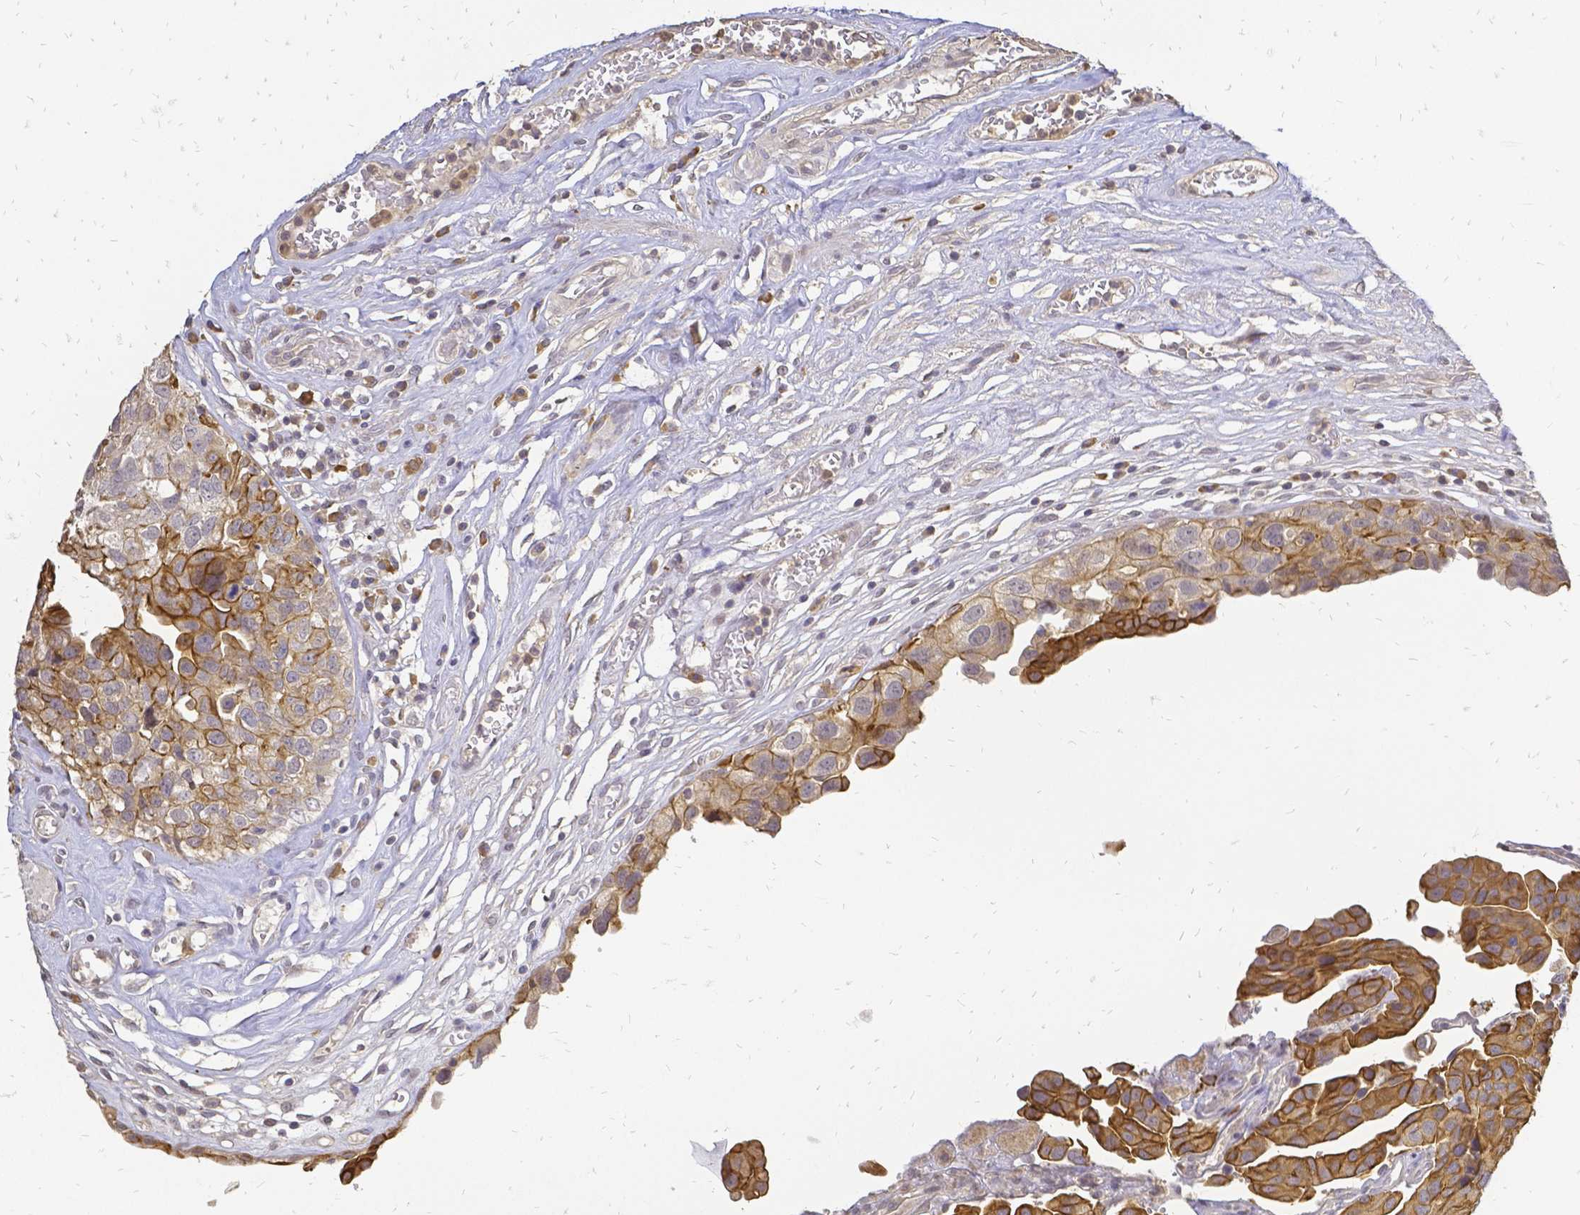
{"staining": {"intensity": "moderate", "quantity": ">75%", "location": "cytoplasmic/membranous"}, "tissue": "renal cancer", "cell_type": "Tumor cells", "image_type": "cancer", "snomed": [{"axis": "morphology", "description": "Adenocarcinoma, NOS"}, {"axis": "topography", "description": "Urinary bladder"}], "caption": "Renal cancer (adenocarcinoma) stained with immunohistochemistry reveals moderate cytoplasmic/membranous staining in about >75% of tumor cells.", "gene": "CIB1", "patient": {"sex": "male", "age": 61}}